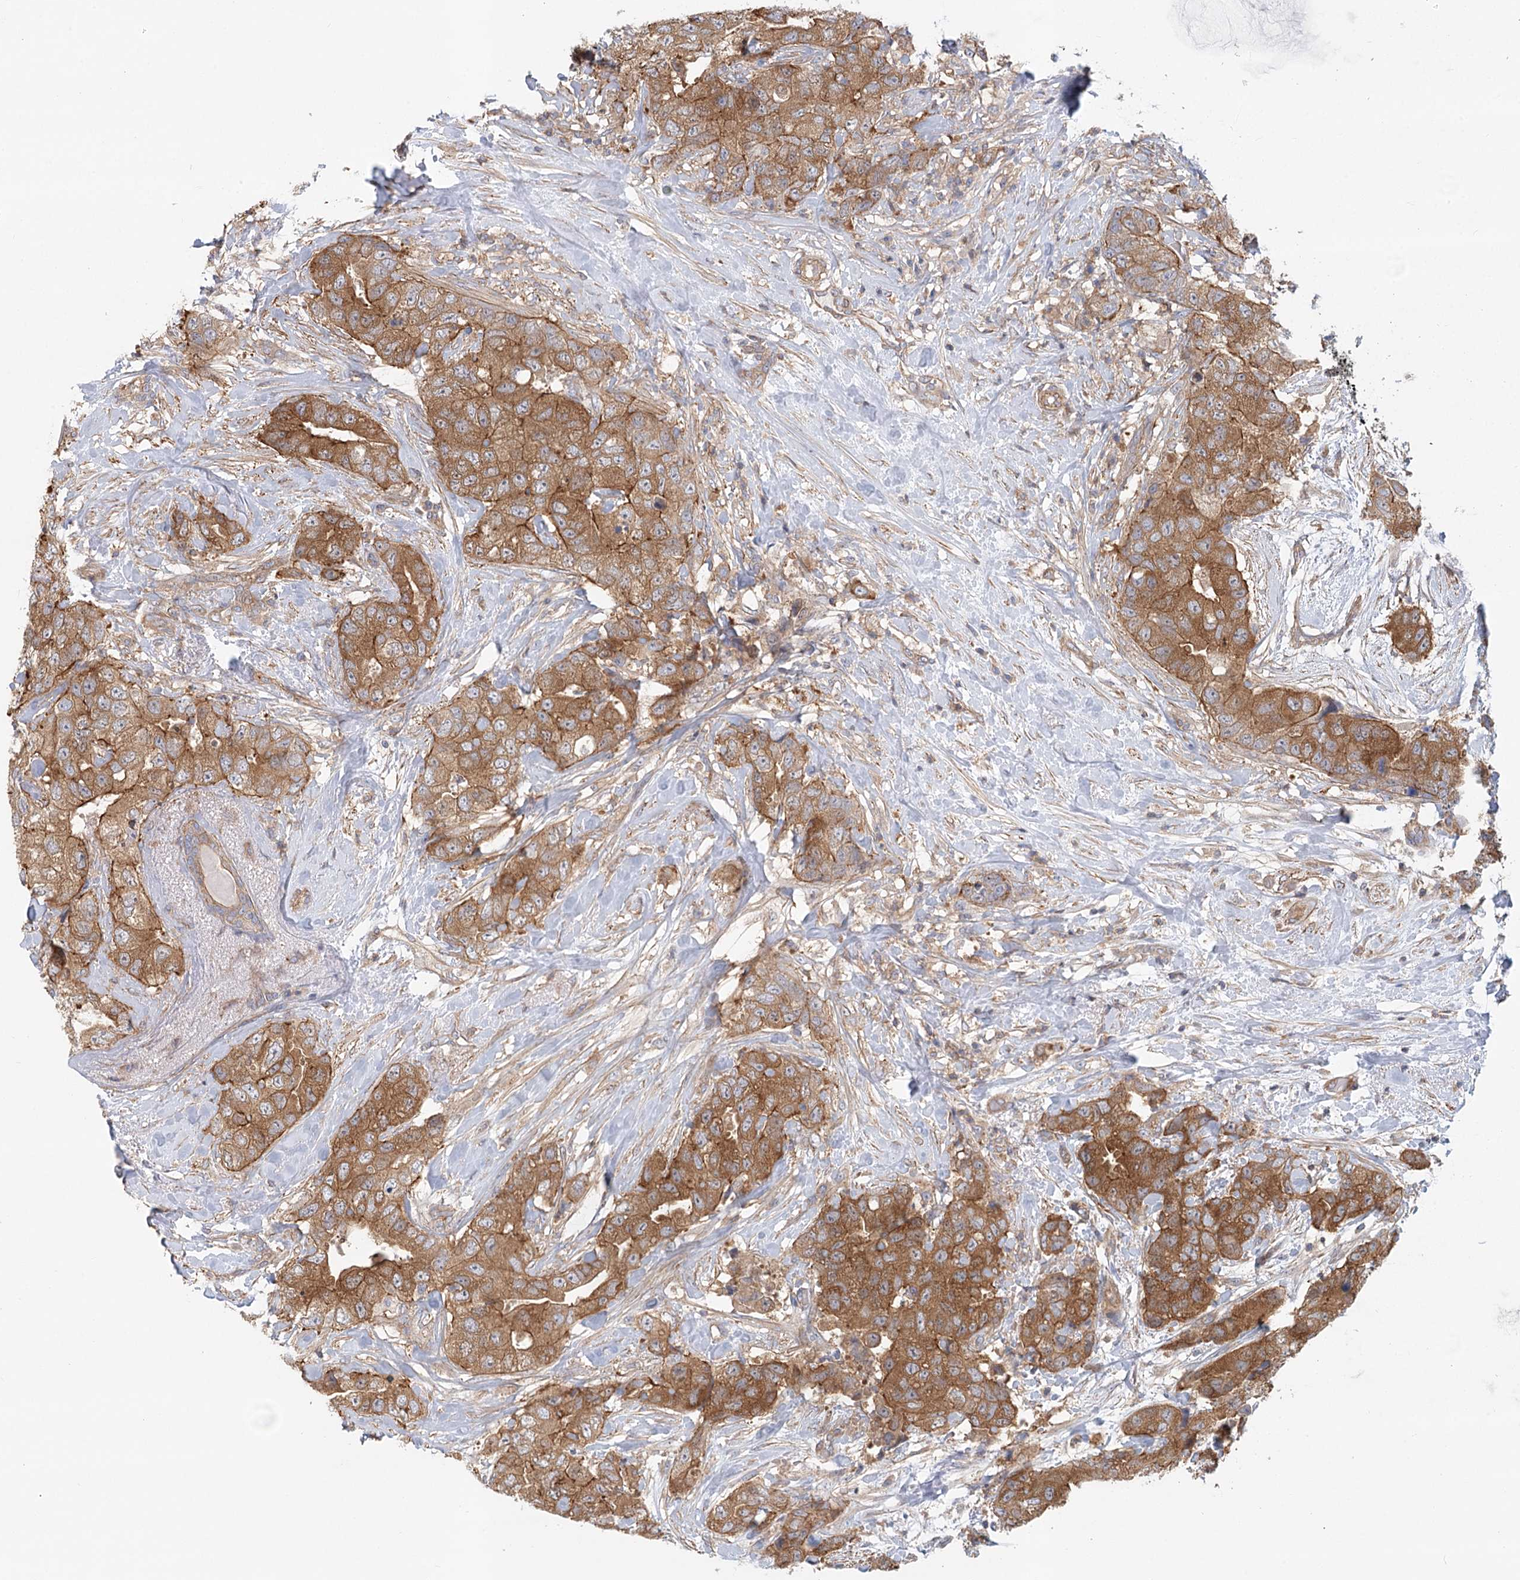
{"staining": {"intensity": "strong", "quantity": ">75%", "location": "cytoplasmic/membranous"}, "tissue": "breast cancer", "cell_type": "Tumor cells", "image_type": "cancer", "snomed": [{"axis": "morphology", "description": "Duct carcinoma"}, {"axis": "topography", "description": "Breast"}], "caption": "Breast infiltrating ductal carcinoma stained with immunohistochemistry reveals strong cytoplasmic/membranous positivity in about >75% of tumor cells.", "gene": "UMPS", "patient": {"sex": "female", "age": 62}}